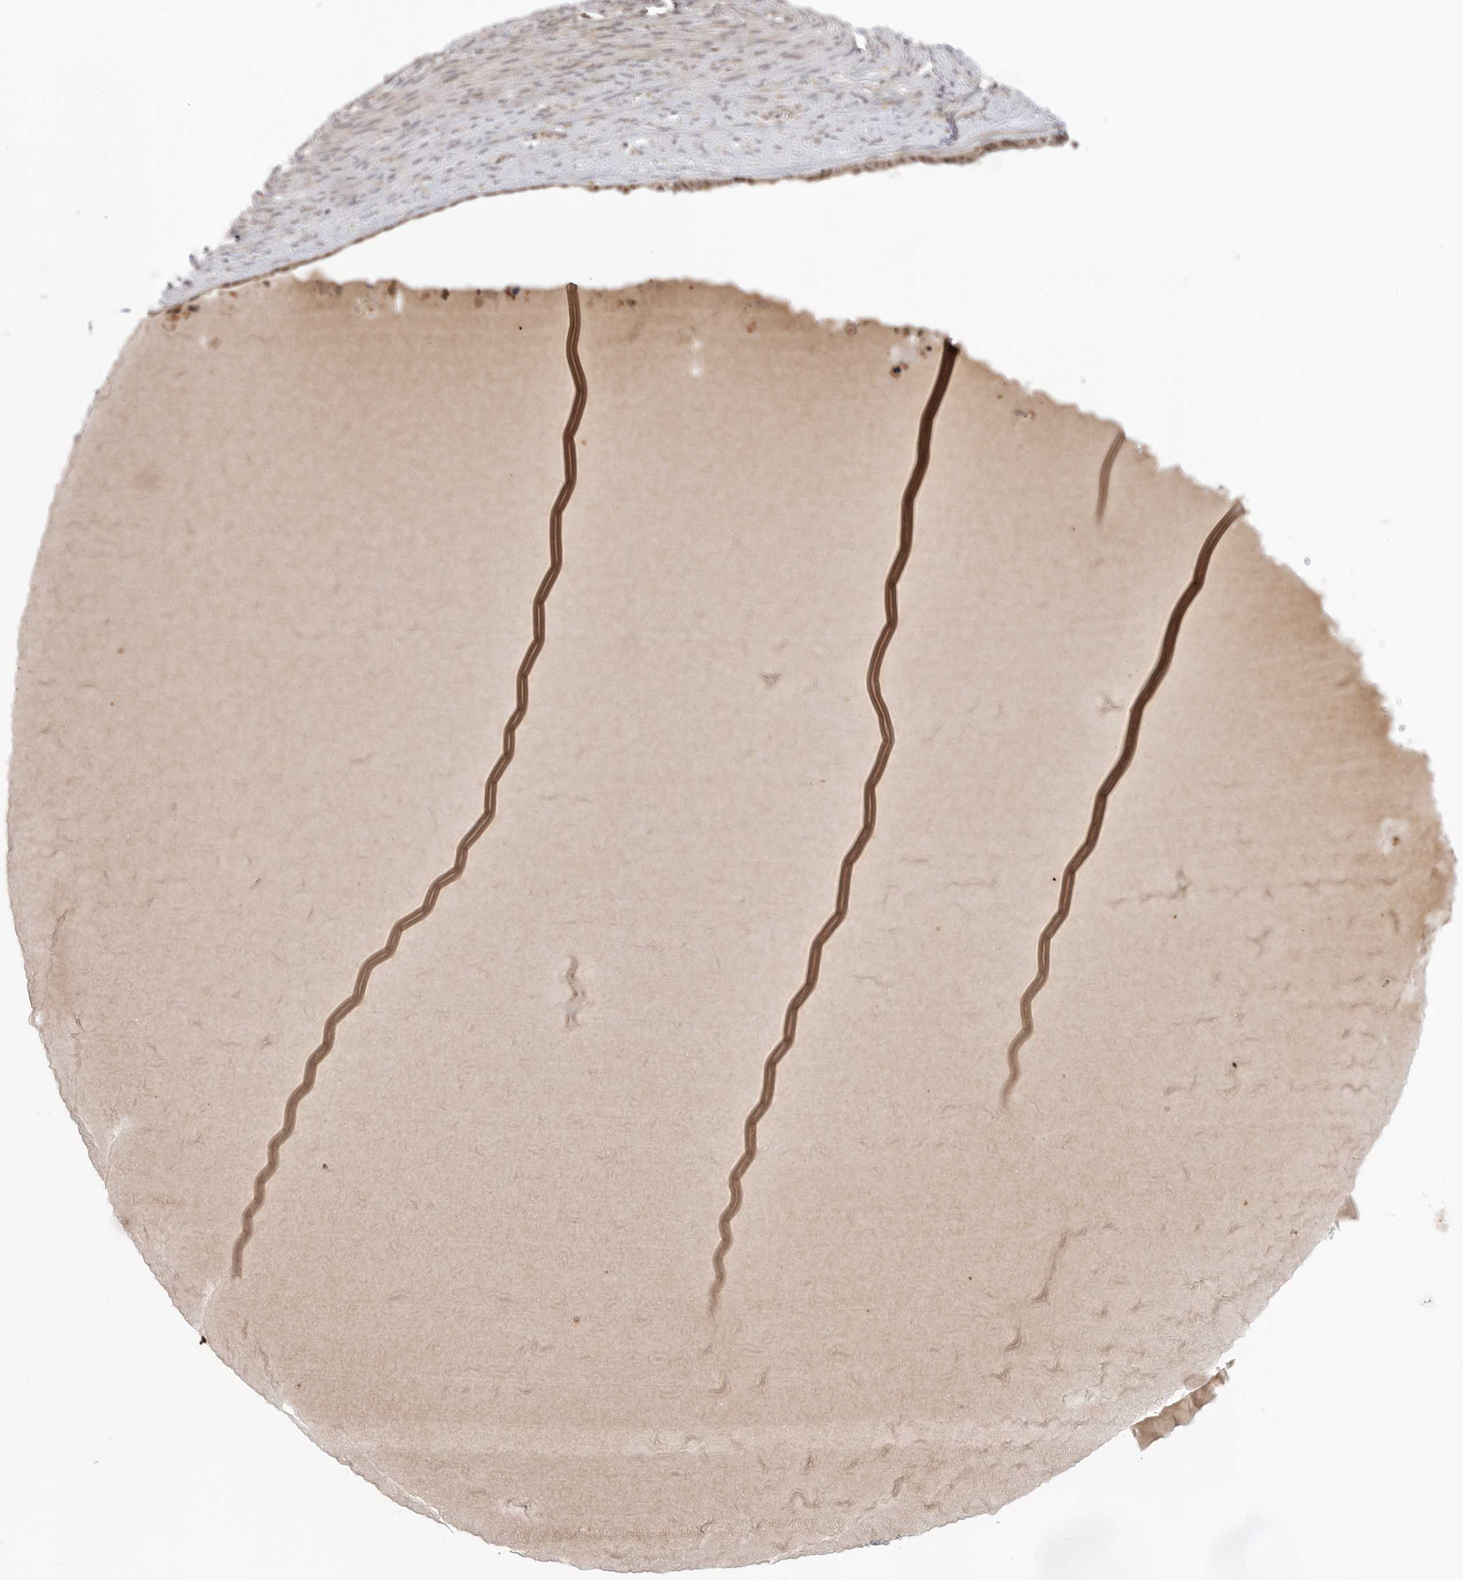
{"staining": {"intensity": "weak", "quantity": "<25%", "location": "cytoplasmic/membranous"}, "tissue": "ovarian cancer", "cell_type": "Tumor cells", "image_type": "cancer", "snomed": [{"axis": "morphology", "description": "Cystadenocarcinoma, serous, NOS"}, {"axis": "topography", "description": "Ovary"}], "caption": "DAB immunohistochemical staining of human ovarian cancer exhibits no significant positivity in tumor cells.", "gene": "KALRN", "patient": {"sex": "female", "age": 44}}